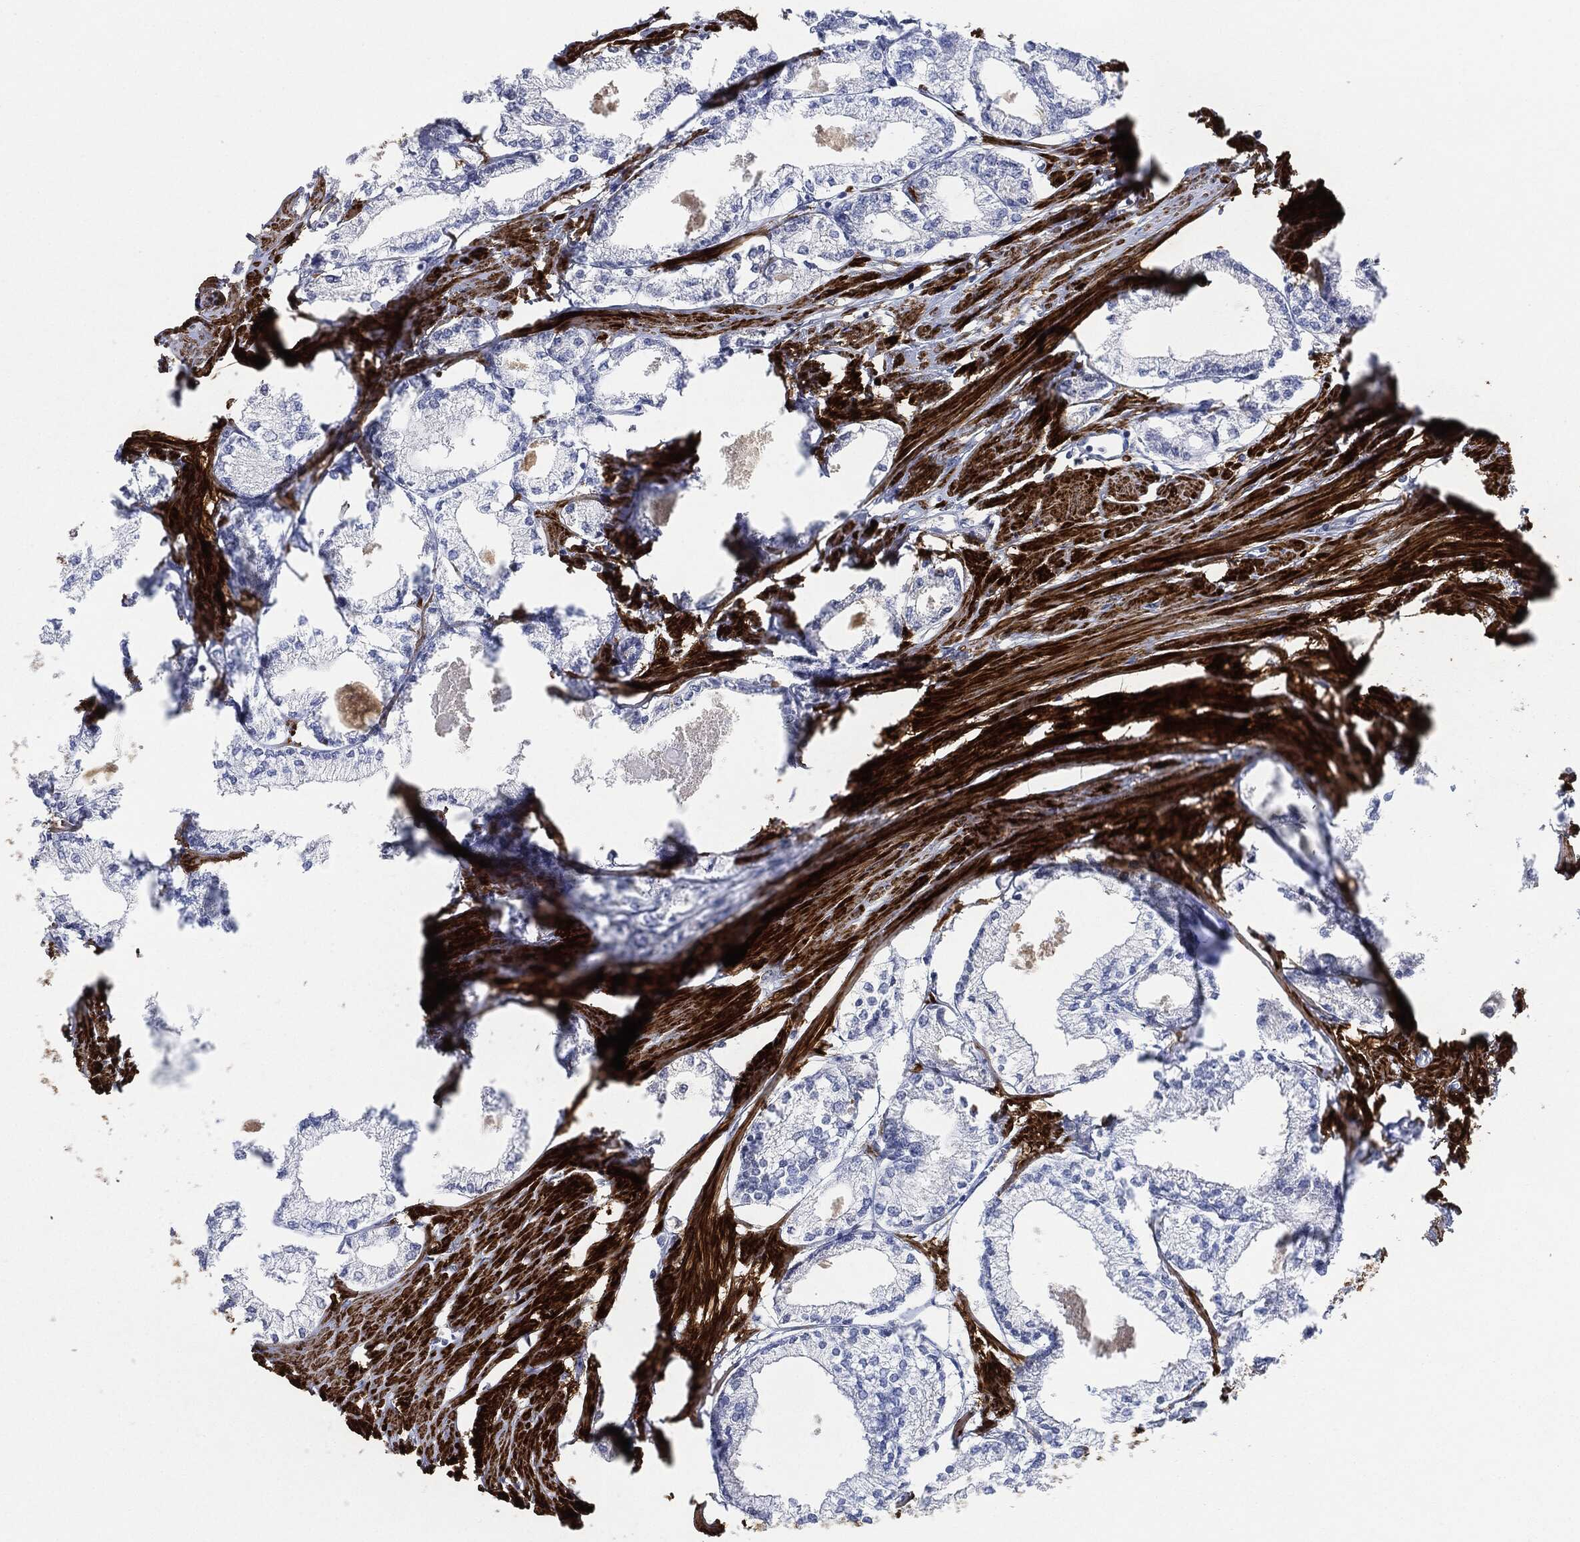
{"staining": {"intensity": "negative", "quantity": "none", "location": "none"}, "tissue": "prostate cancer", "cell_type": "Tumor cells", "image_type": "cancer", "snomed": [{"axis": "morphology", "description": "Adenocarcinoma, NOS"}, {"axis": "topography", "description": "Prostate"}], "caption": "This is an IHC micrograph of prostate cancer (adenocarcinoma). There is no staining in tumor cells.", "gene": "TAGLN", "patient": {"sex": "male", "age": 56}}